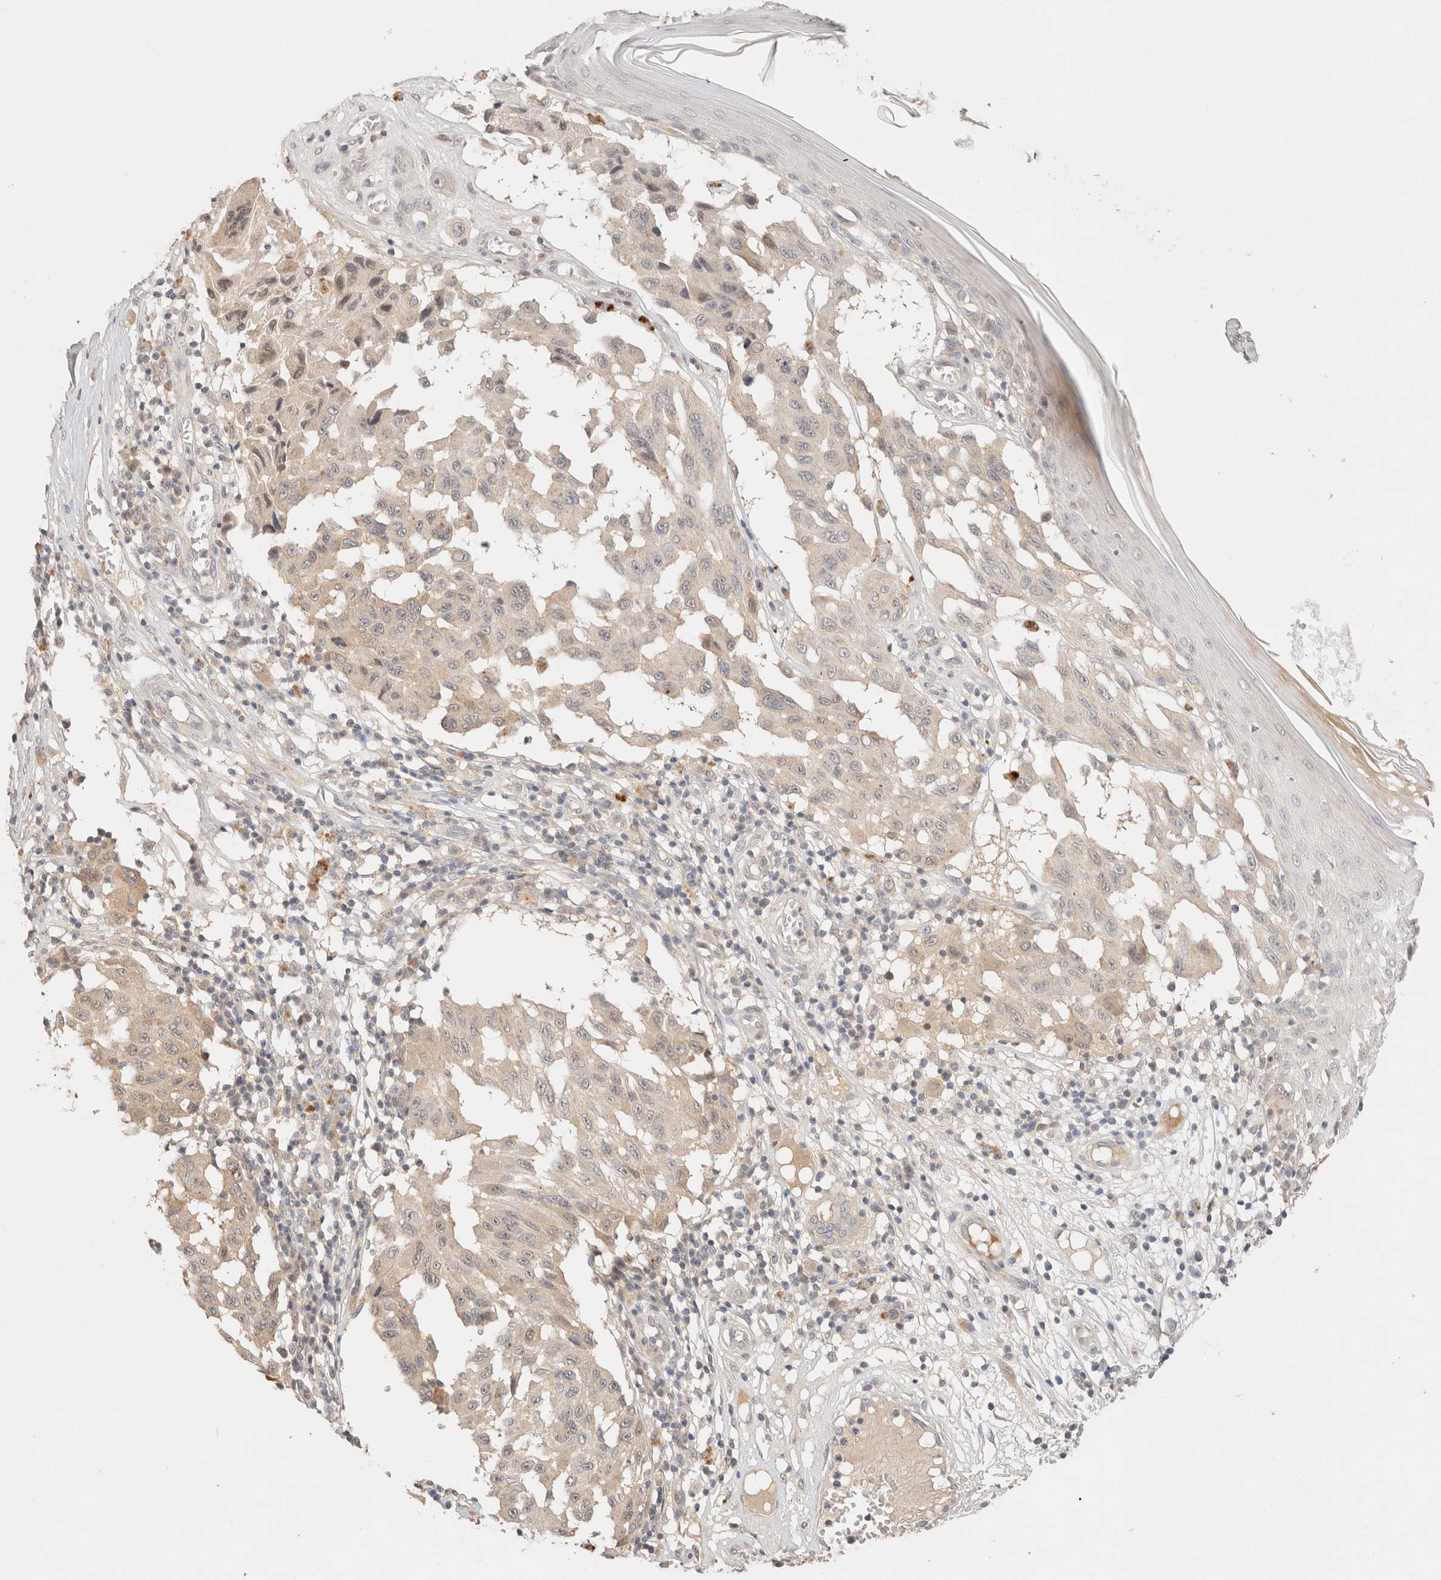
{"staining": {"intensity": "negative", "quantity": "none", "location": "none"}, "tissue": "melanoma", "cell_type": "Tumor cells", "image_type": "cancer", "snomed": [{"axis": "morphology", "description": "Malignant melanoma, NOS"}, {"axis": "topography", "description": "Skin"}], "caption": "Protein analysis of malignant melanoma exhibits no significant positivity in tumor cells.", "gene": "SARM1", "patient": {"sex": "male", "age": 30}}